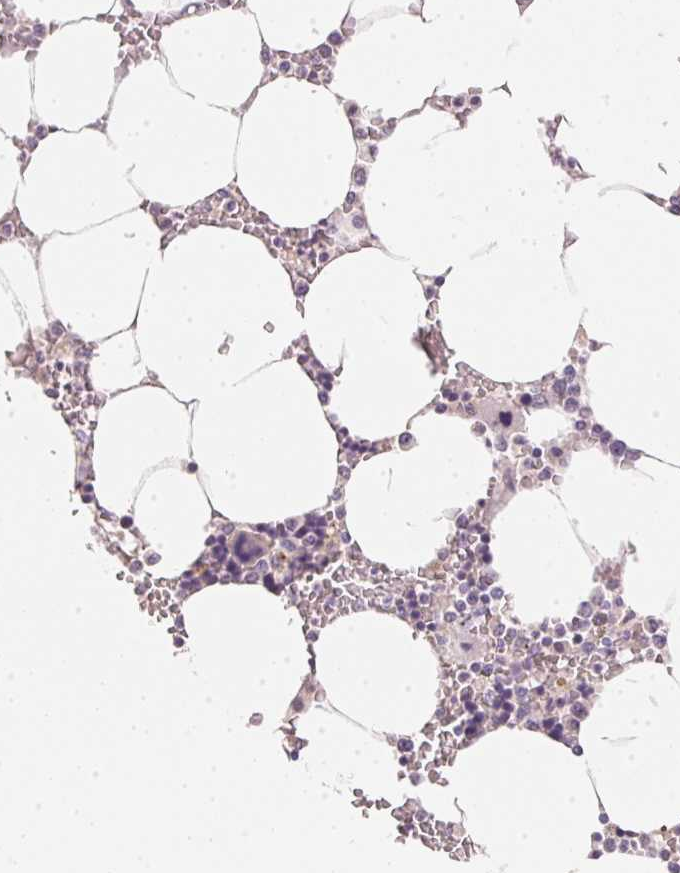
{"staining": {"intensity": "negative", "quantity": "none", "location": "none"}, "tissue": "bone marrow", "cell_type": "Hematopoietic cells", "image_type": "normal", "snomed": [{"axis": "morphology", "description": "Normal tissue, NOS"}, {"axis": "topography", "description": "Bone marrow"}], "caption": "An image of human bone marrow is negative for staining in hematopoietic cells. The staining was performed using DAB (3,3'-diaminobenzidine) to visualize the protein expression in brown, while the nuclei were stained in blue with hematoxylin (Magnification: 20x).", "gene": "DHCR24", "patient": {"sex": "male", "age": 64}}